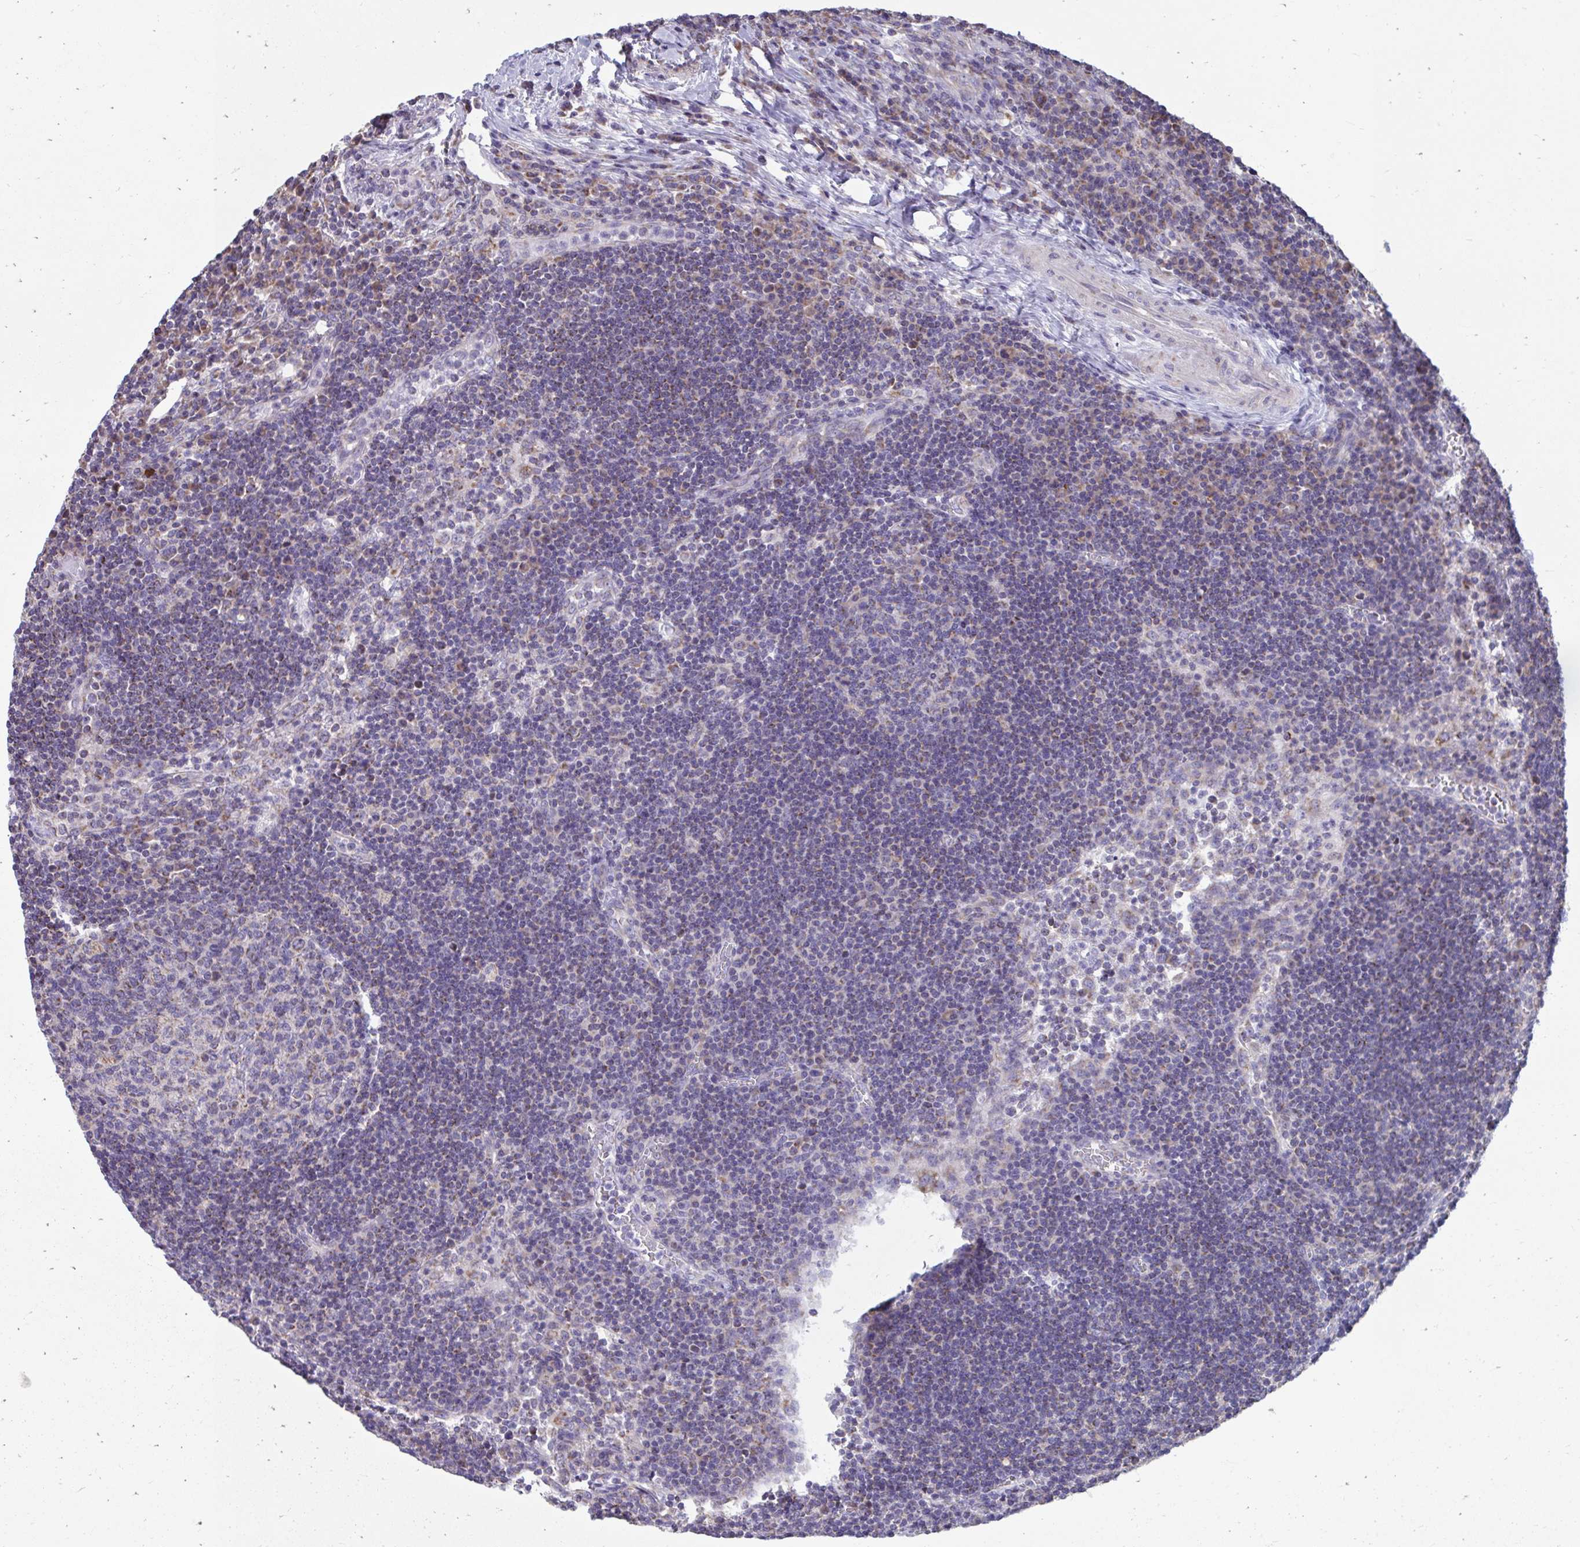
{"staining": {"intensity": "negative", "quantity": "none", "location": "none"}, "tissue": "lymph node", "cell_type": "Germinal center cells", "image_type": "normal", "snomed": [{"axis": "morphology", "description": "Normal tissue, NOS"}, {"axis": "topography", "description": "Lymph node"}], "caption": "Germinal center cells show no significant protein expression in benign lymph node.", "gene": "LINGO4", "patient": {"sex": "male", "age": 67}}